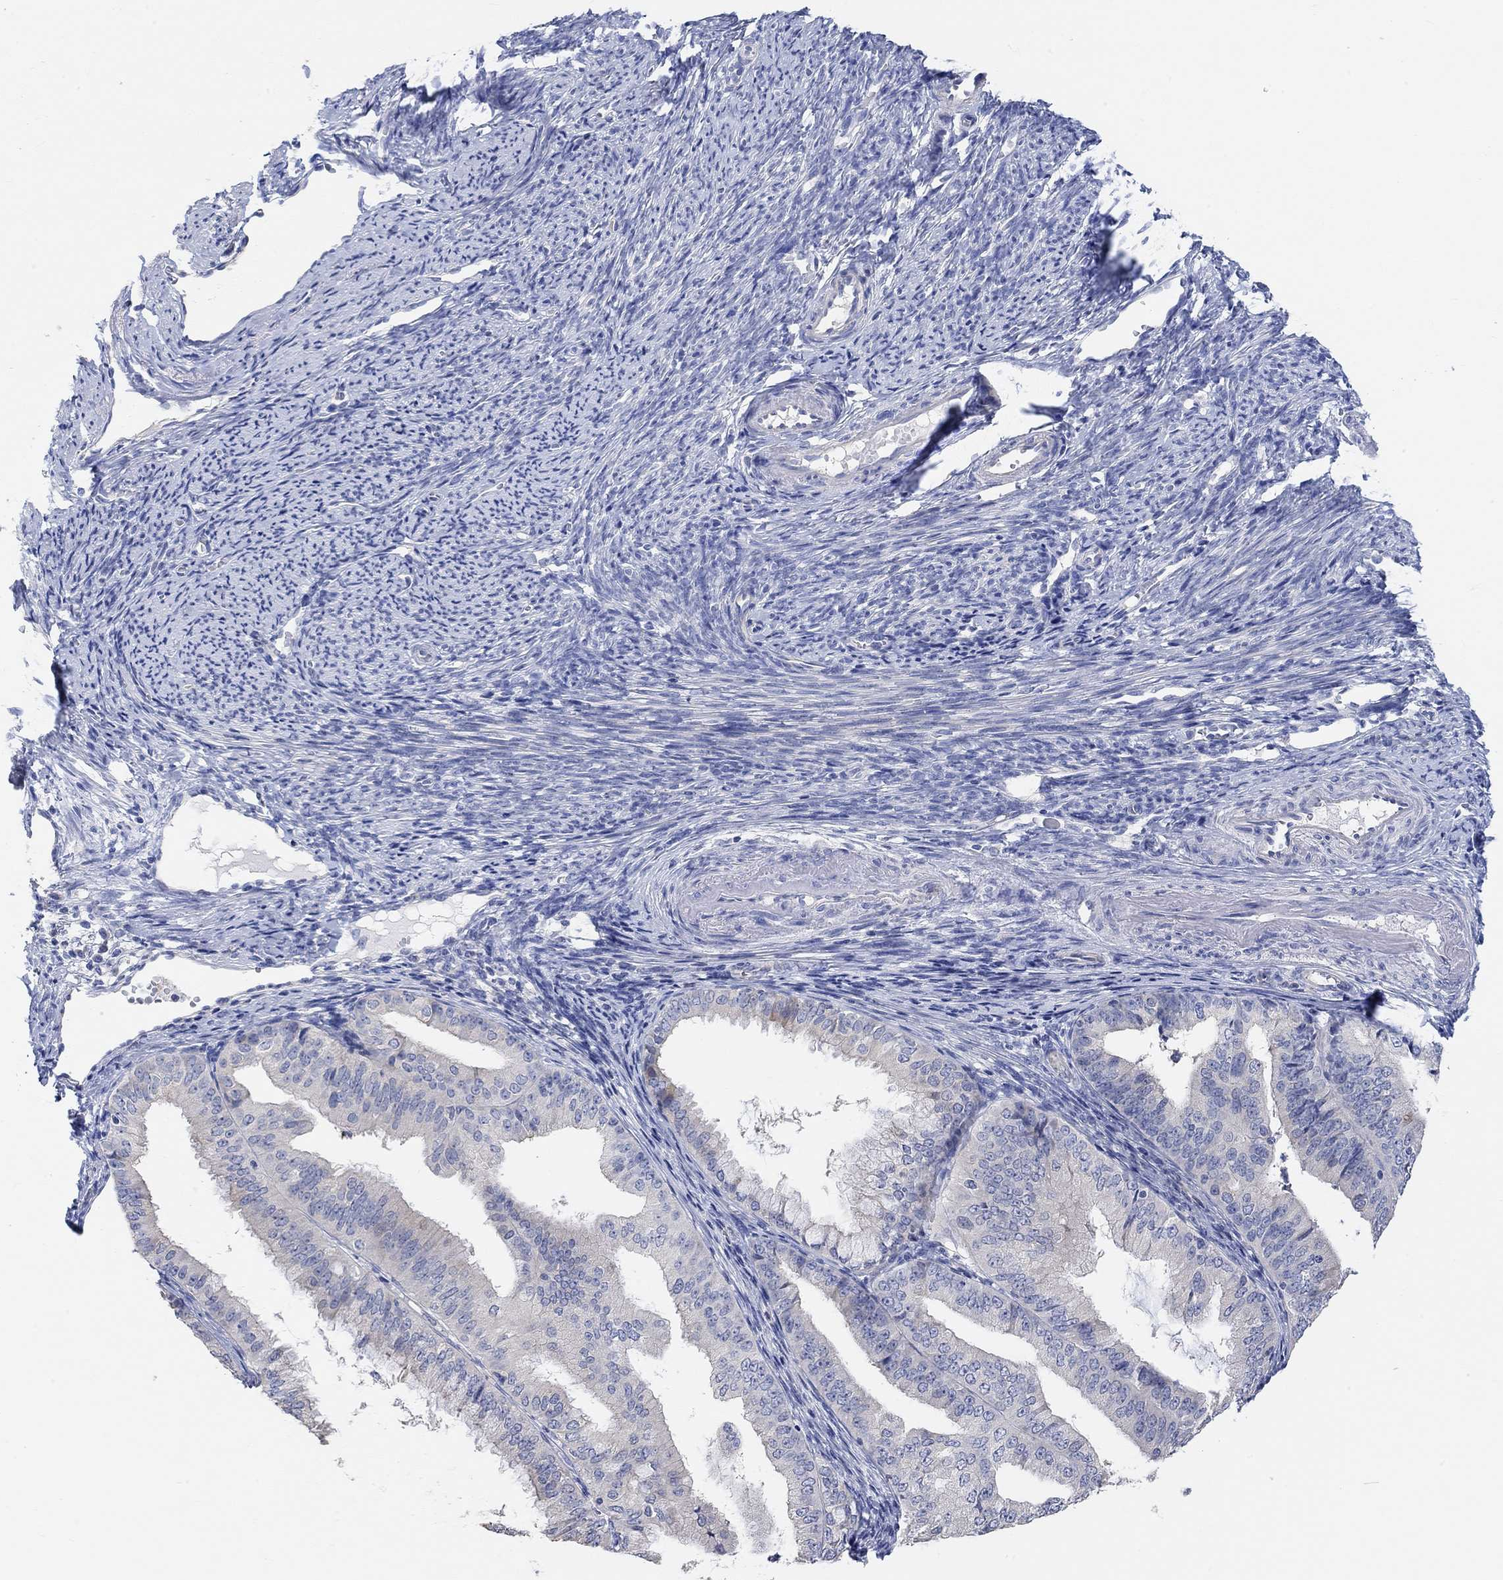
{"staining": {"intensity": "negative", "quantity": "none", "location": "none"}, "tissue": "endometrial cancer", "cell_type": "Tumor cells", "image_type": "cancer", "snomed": [{"axis": "morphology", "description": "Adenocarcinoma, NOS"}, {"axis": "topography", "description": "Endometrium"}], "caption": "Endometrial cancer was stained to show a protein in brown. There is no significant positivity in tumor cells.", "gene": "NLRP14", "patient": {"sex": "female", "age": 63}}